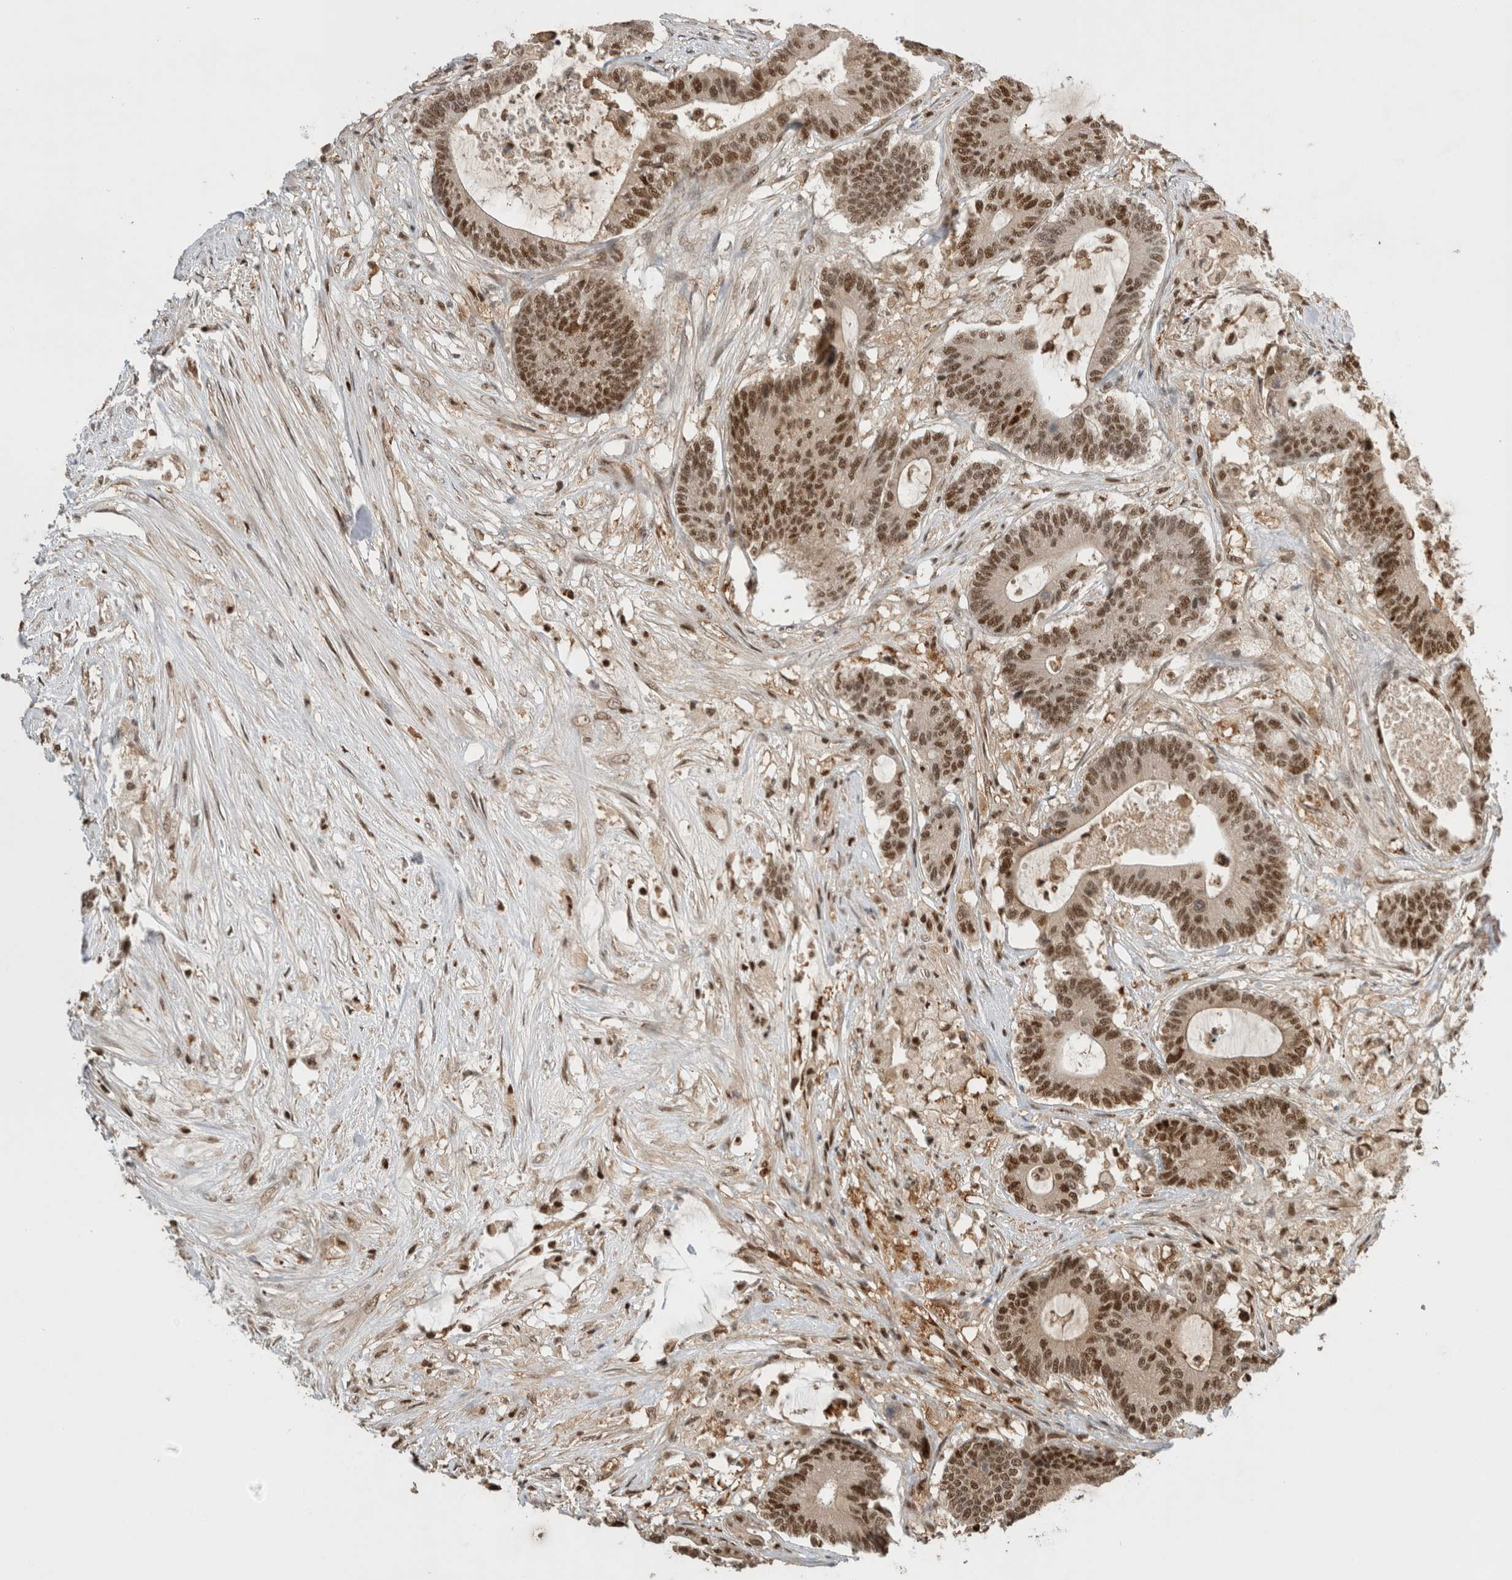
{"staining": {"intensity": "moderate", "quantity": ">75%", "location": "nuclear"}, "tissue": "colorectal cancer", "cell_type": "Tumor cells", "image_type": "cancer", "snomed": [{"axis": "morphology", "description": "Adenocarcinoma, NOS"}, {"axis": "topography", "description": "Colon"}], "caption": "A high-resolution micrograph shows immunohistochemistry staining of colorectal adenocarcinoma, which displays moderate nuclear staining in about >75% of tumor cells.", "gene": "SNRNP40", "patient": {"sex": "female", "age": 84}}